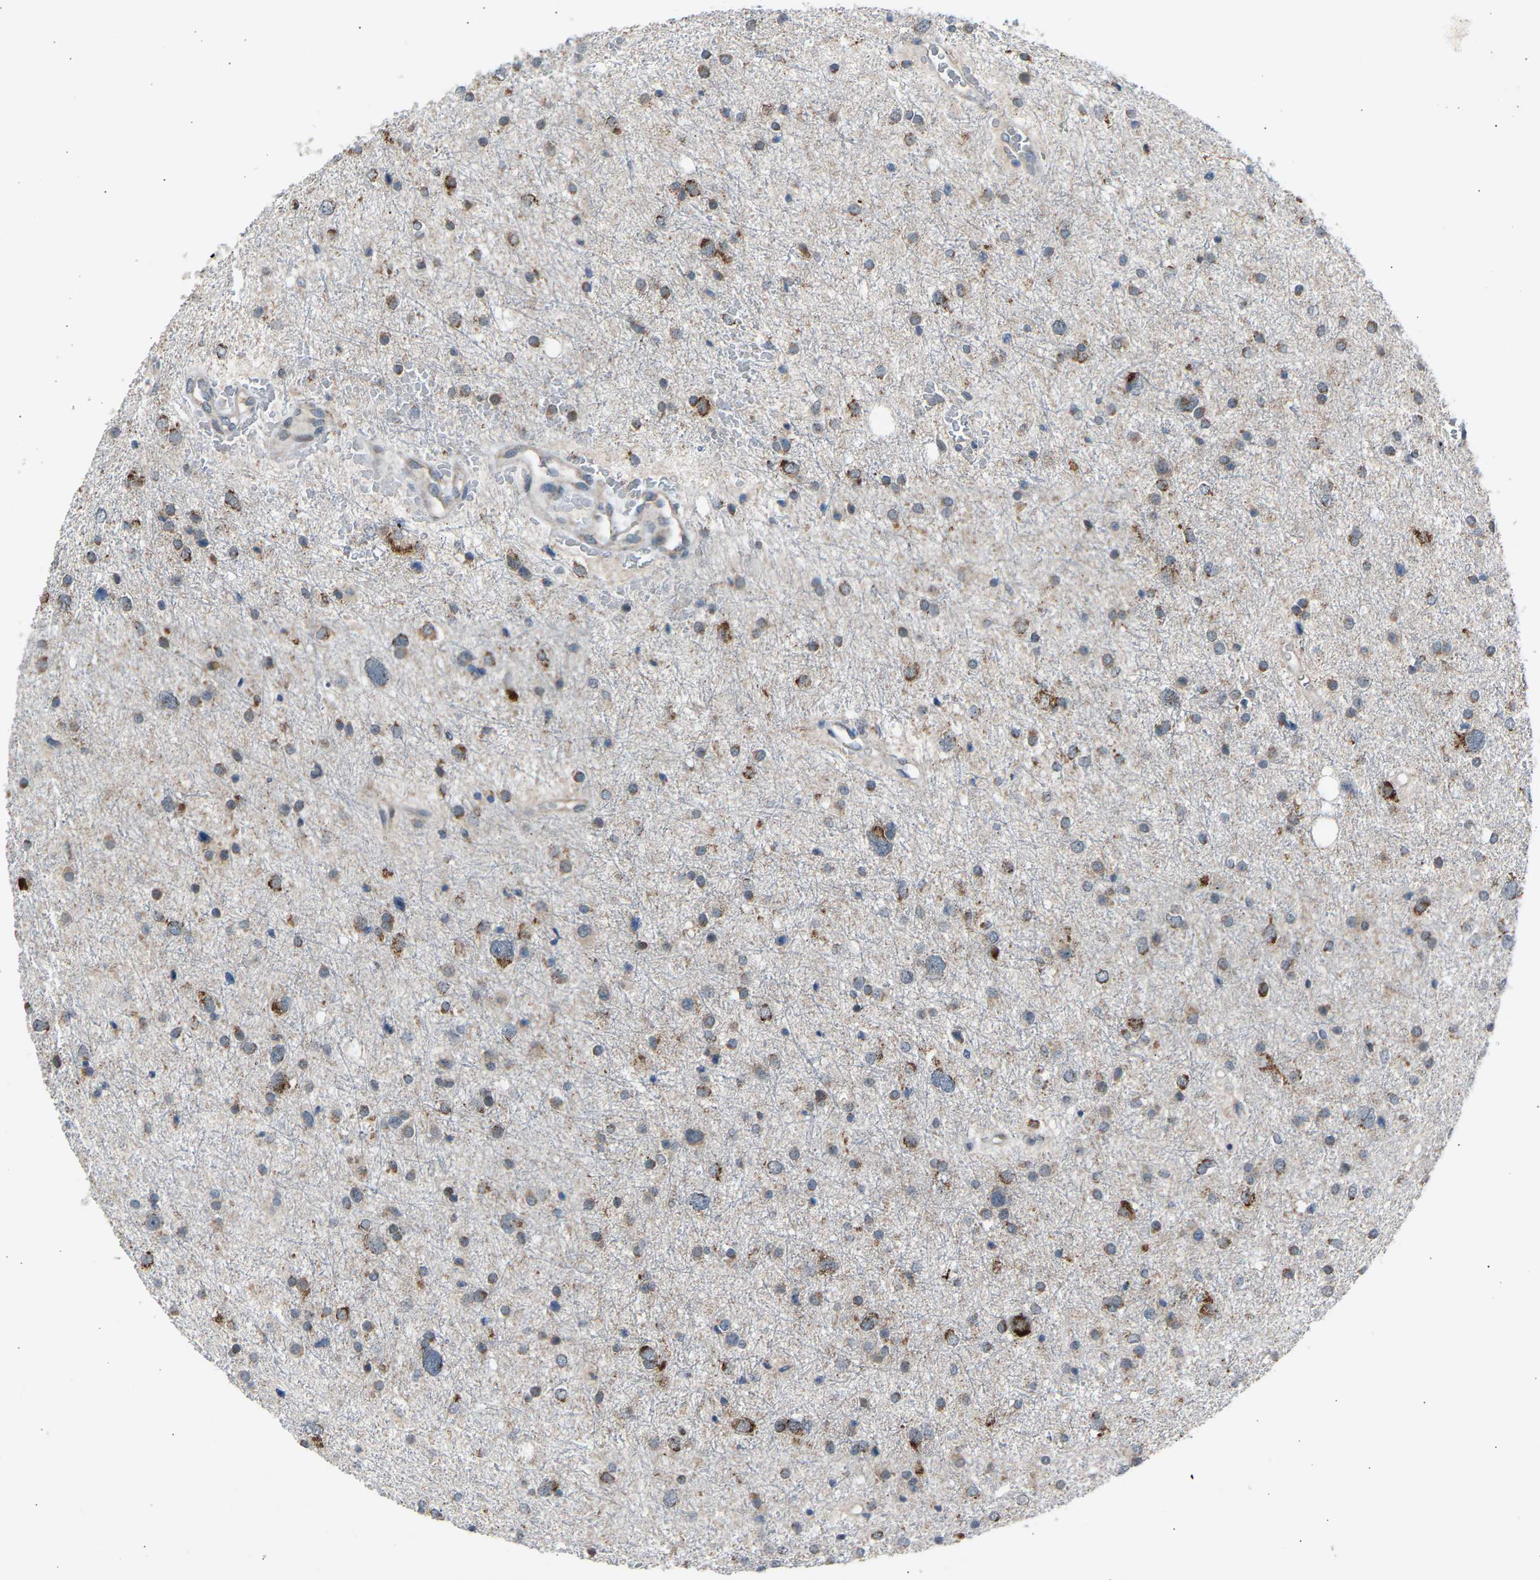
{"staining": {"intensity": "strong", "quantity": "25%-75%", "location": "cytoplasmic/membranous"}, "tissue": "glioma", "cell_type": "Tumor cells", "image_type": "cancer", "snomed": [{"axis": "morphology", "description": "Glioma, malignant, Low grade"}, {"axis": "topography", "description": "Brain"}], "caption": "Malignant glioma (low-grade) stained with DAB IHC exhibits high levels of strong cytoplasmic/membranous staining in approximately 25%-75% of tumor cells. (Stains: DAB in brown, nuclei in blue, Microscopy: brightfield microscopy at high magnification).", "gene": "SLIRP", "patient": {"sex": "female", "age": 37}}